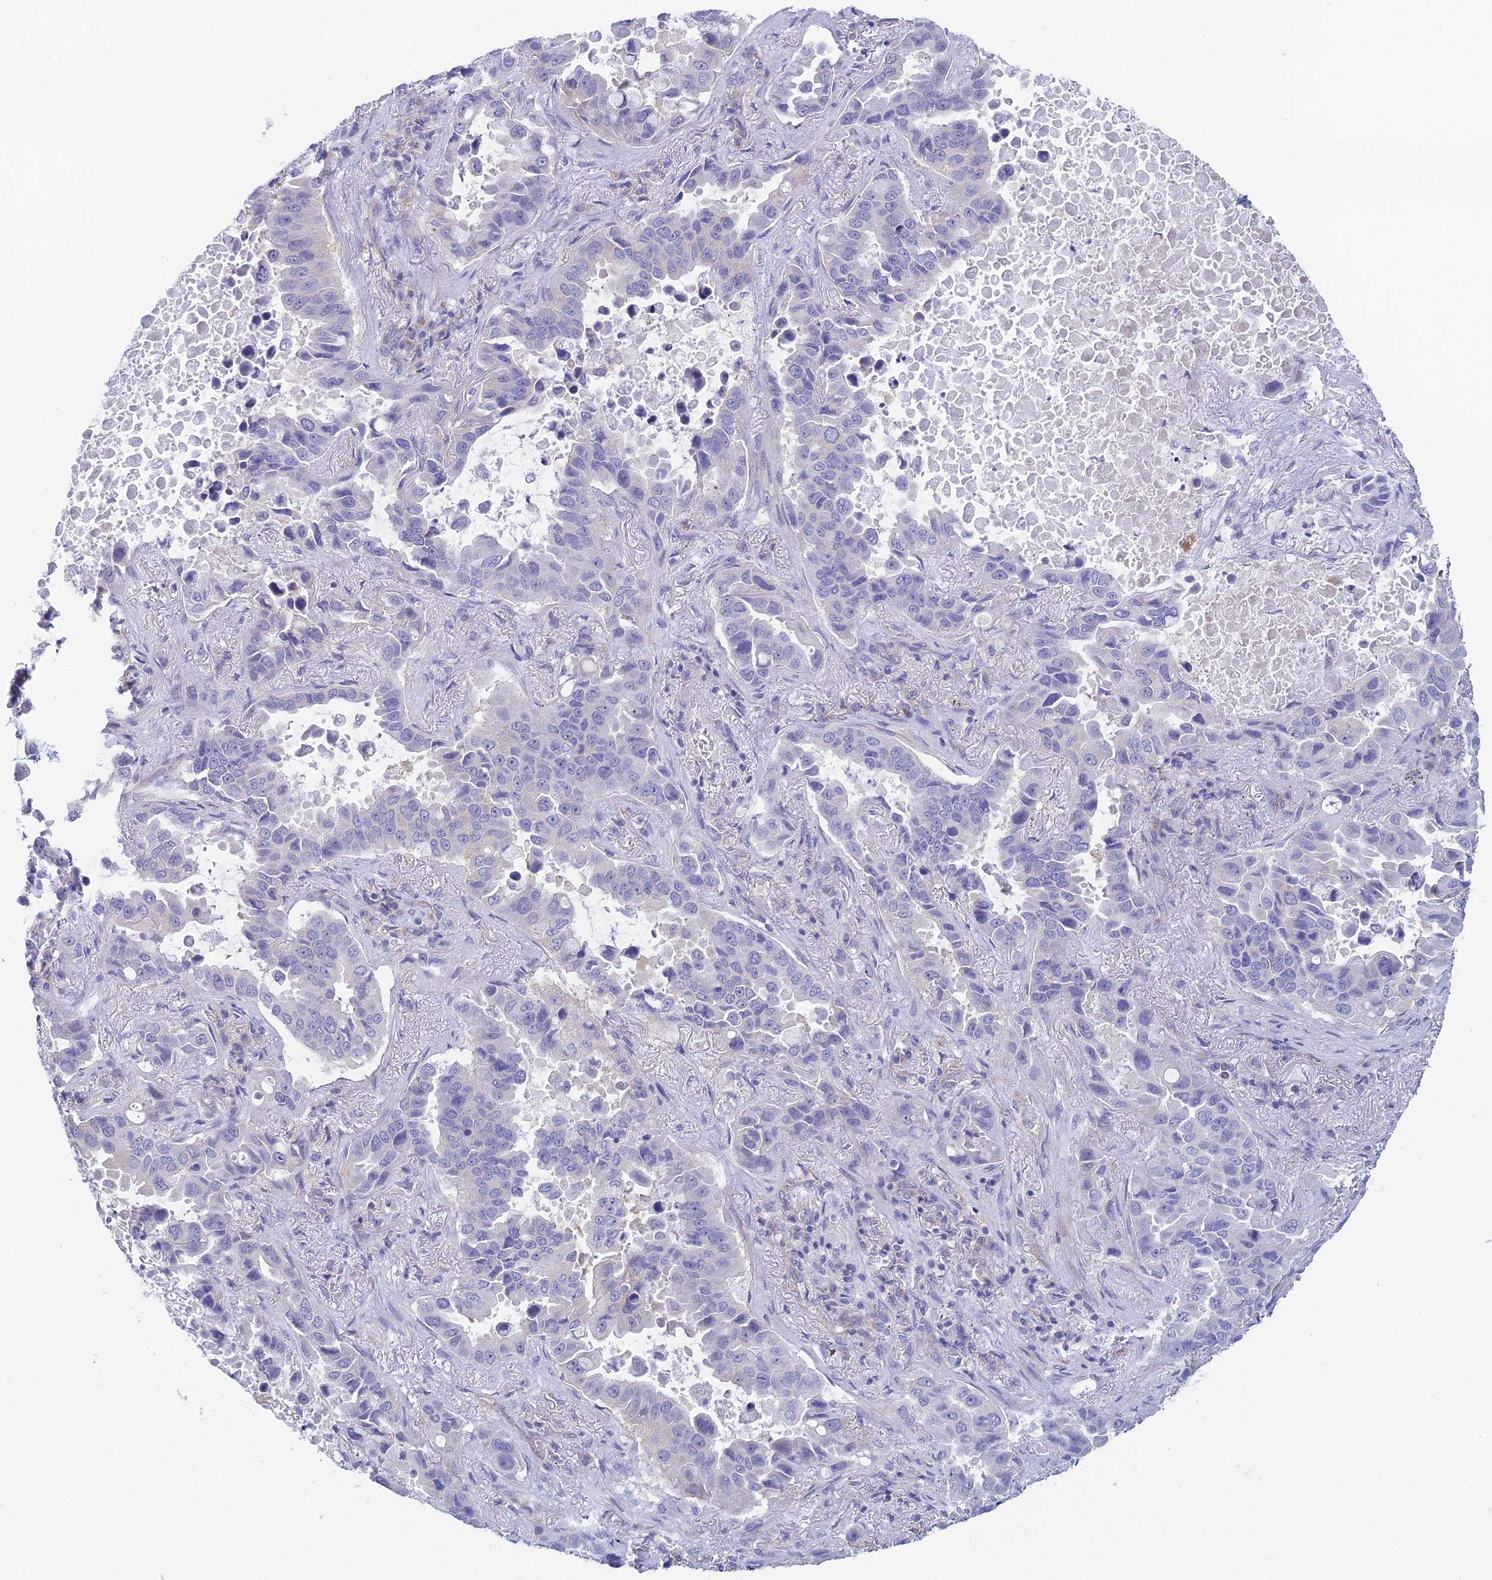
{"staining": {"intensity": "negative", "quantity": "none", "location": "none"}, "tissue": "lung cancer", "cell_type": "Tumor cells", "image_type": "cancer", "snomed": [{"axis": "morphology", "description": "Adenocarcinoma, NOS"}, {"axis": "topography", "description": "Lung"}], "caption": "IHC micrograph of lung adenocarcinoma stained for a protein (brown), which demonstrates no positivity in tumor cells.", "gene": "ZNF564", "patient": {"sex": "male", "age": 64}}